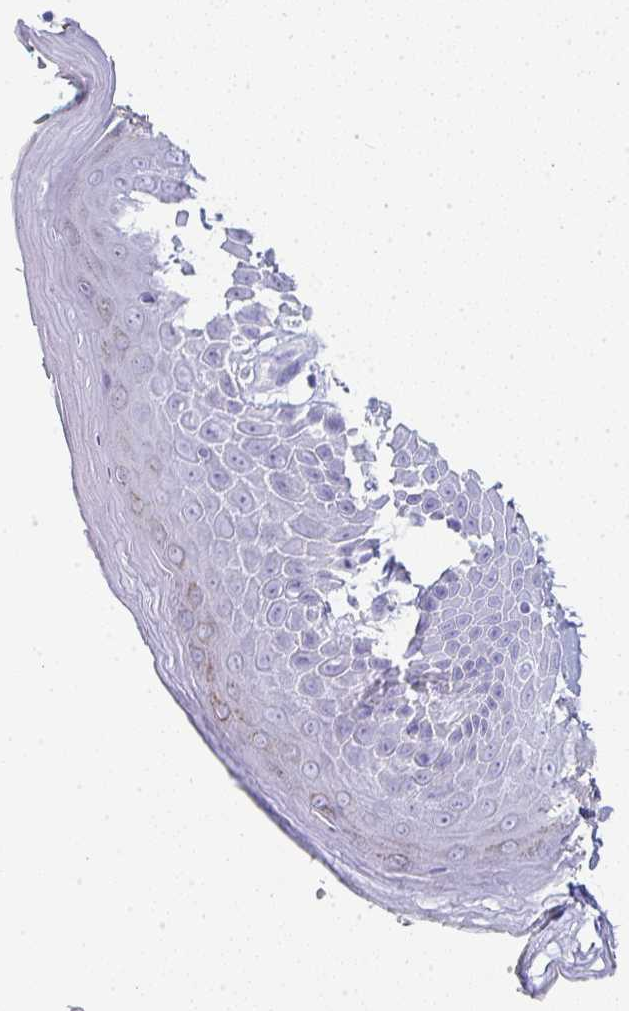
{"staining": {"intensity": "negative", "quantity": "none", "location": "none"}, "tissue": "skin", "cell_type": "Epidermal cells", "image_type": "normal", "snomed": [{"axis": "morphology", "description": "Normal tissue, NOS"}, {"axis": "topography", "description": "Peripheral nerve tissue"}], "caption": "This is an IHC image of normal skin. There is no expression in epidermal cells.", "gene": "PRND", "patient": {"sex": "male", "age": 51}}